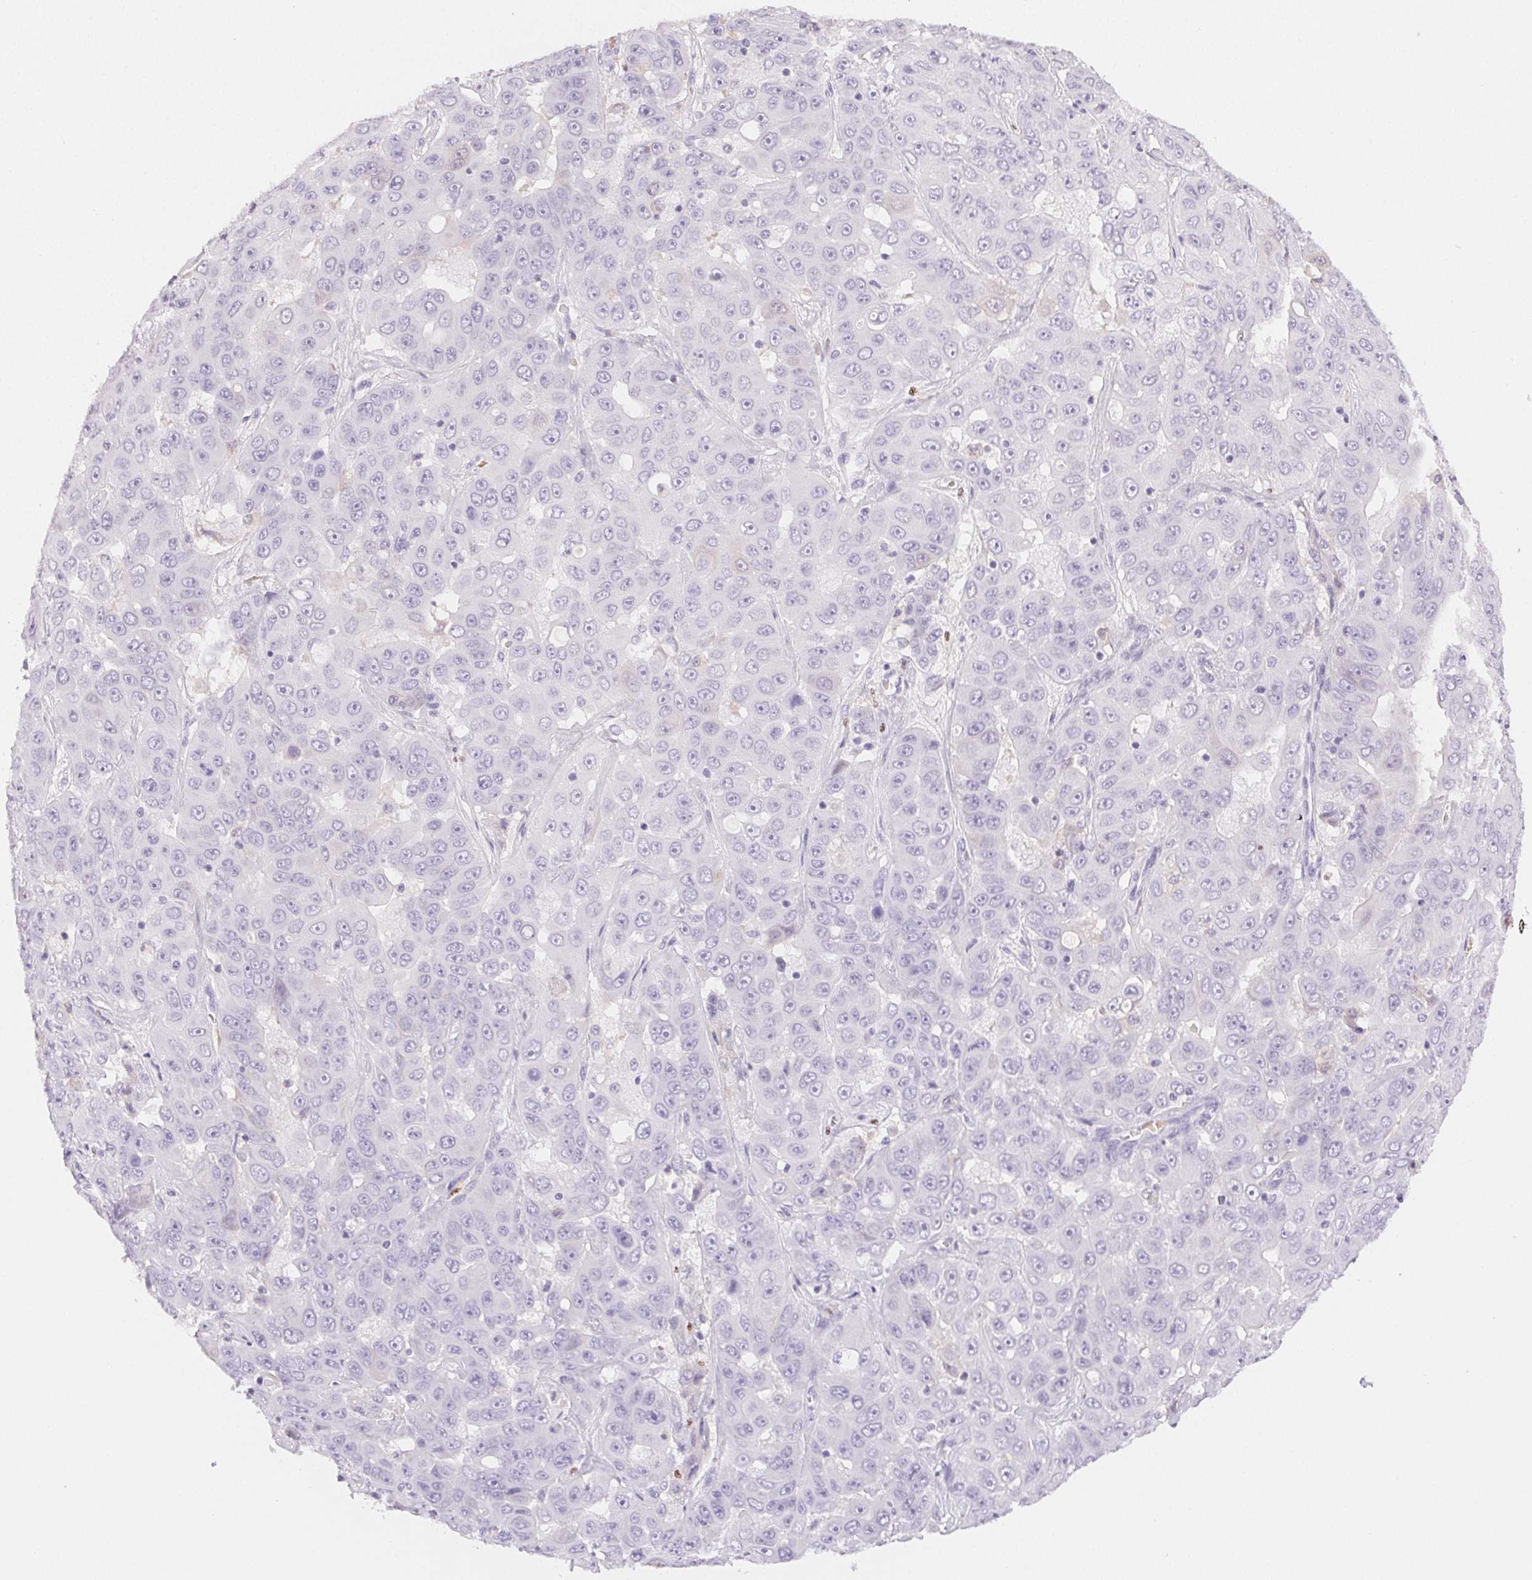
{"staining": {"intensity": "negative", "quantity": "none", "location": "none"}, "tissue": "liver cancer", "cell_type": "Tumor cells", "image_type": "cancer", "snomed": [{"axis": "morphology", "description": "Cholangiocarcinoma"}, {"axis": "topography", "description": "Liver"}], "caption": "High power microscopy photomicrograph of an immunohistochemistry (IHC) image of liver cholangiocarcinoma, revealing no significant positivity in tumor cells. Brightfield microscopy of IHC stained with DAB (3,3'-diaminobenzidine) (brown) and hematoxylin (blue), captured at high magnification.", "gene": "PADI4", "patient": {"sex": "female", "age": 52}}